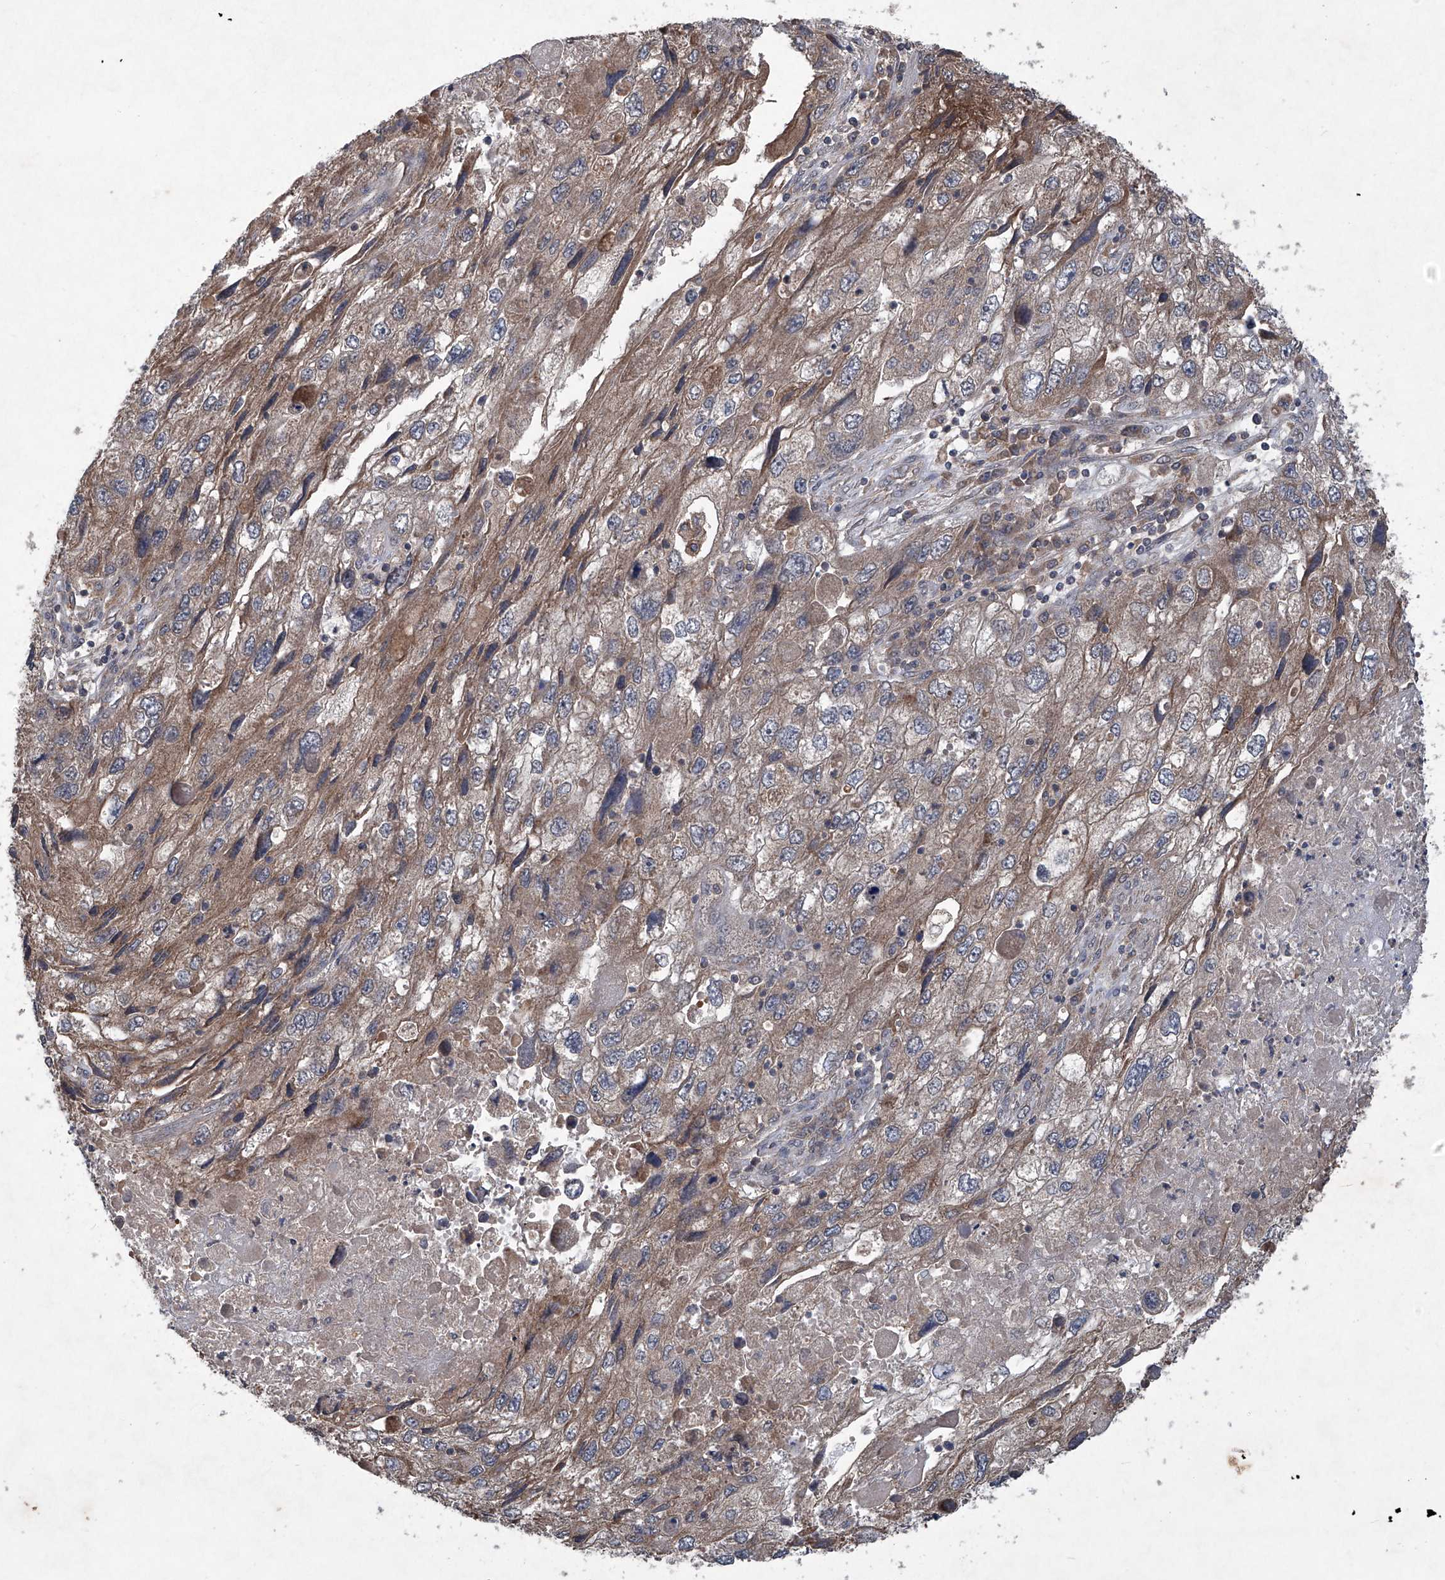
{"staining": {"intensity": "moderate", "quantity": "25%-75%", "location": "cytoplasmic/membranous"}, "tissue": "endometrial cancer", "cell_type": "Tumor cells", "image_type": "cancer", "snomed": [{"axis": "morphology", "description": "Adenocarcinoma, NOS"}, {"axis": "topography", "description": "Endometrium"}], "caption": "Moderate cytoplasmic/membranous positivity for a protein is identified in approximately 25%-75% of tumor cells of adenocarcinoma (endometrial) using immunohistochemistry.", "gene": "SUMF2", "patient": {"sex": "female", "age": 49}}